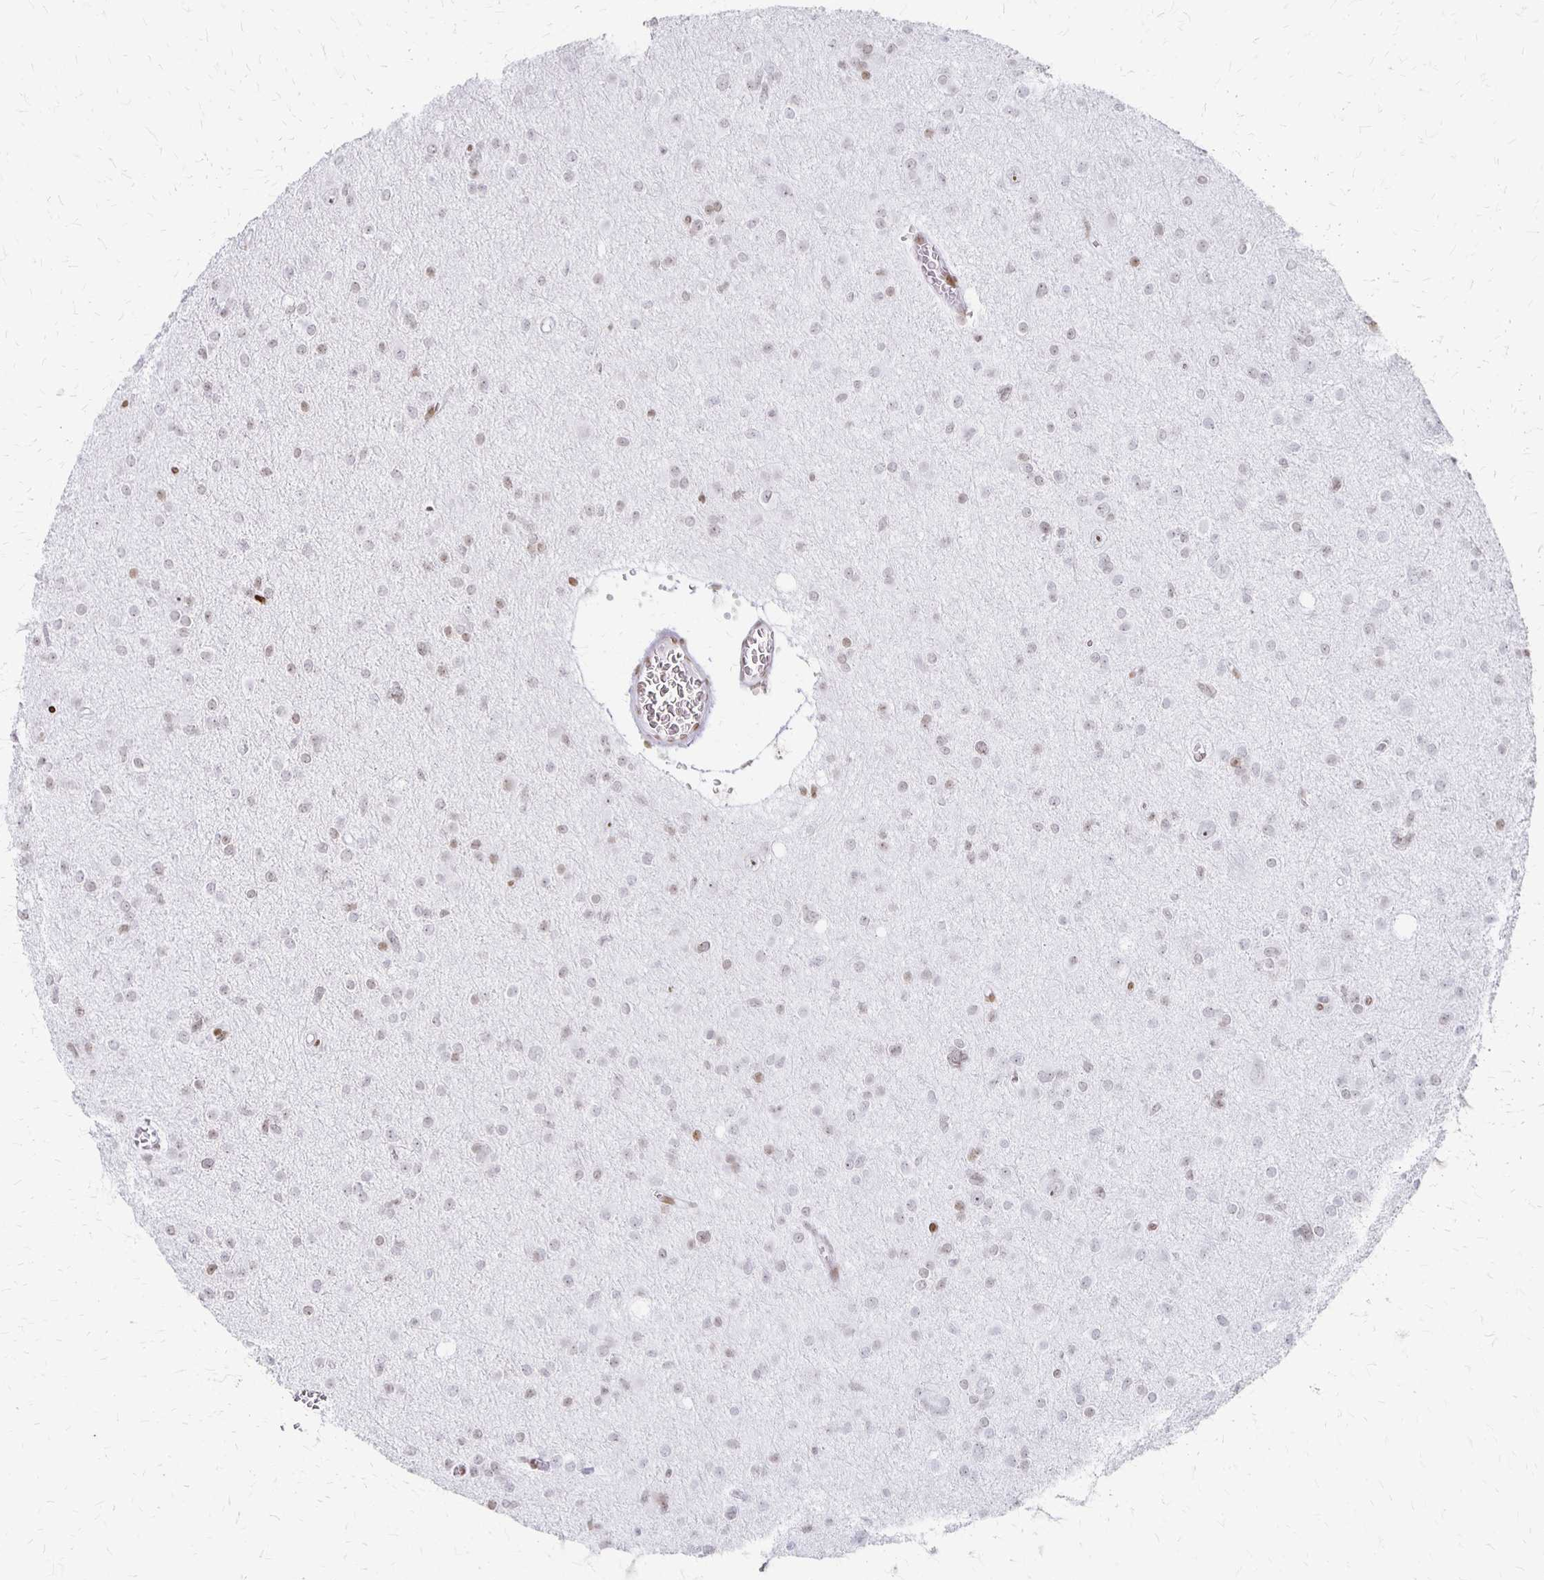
{"staining": {"intensity": "weak", "quantity": "25%-75%", "location": "nuclear"}, "tissue": "glioma", "cell_type": "Tumor cells", "image_type": "cancer", "snomed": [{"axis": "morphology", "description": "Glioma, malignant, High grade"}, {"axis": "topography", "description": "Brain"}], "caption": "Malignant glioma (high-grade) was stained to show a protein in brown. There is low levels of weak nuclear positivity in approximately 25%-75% of tumor cells. The protein is shown in brown color, while the nuclei are stained blue.", "gene": "ZNF280C", "patient": {"sex": "male", "age": 23}}